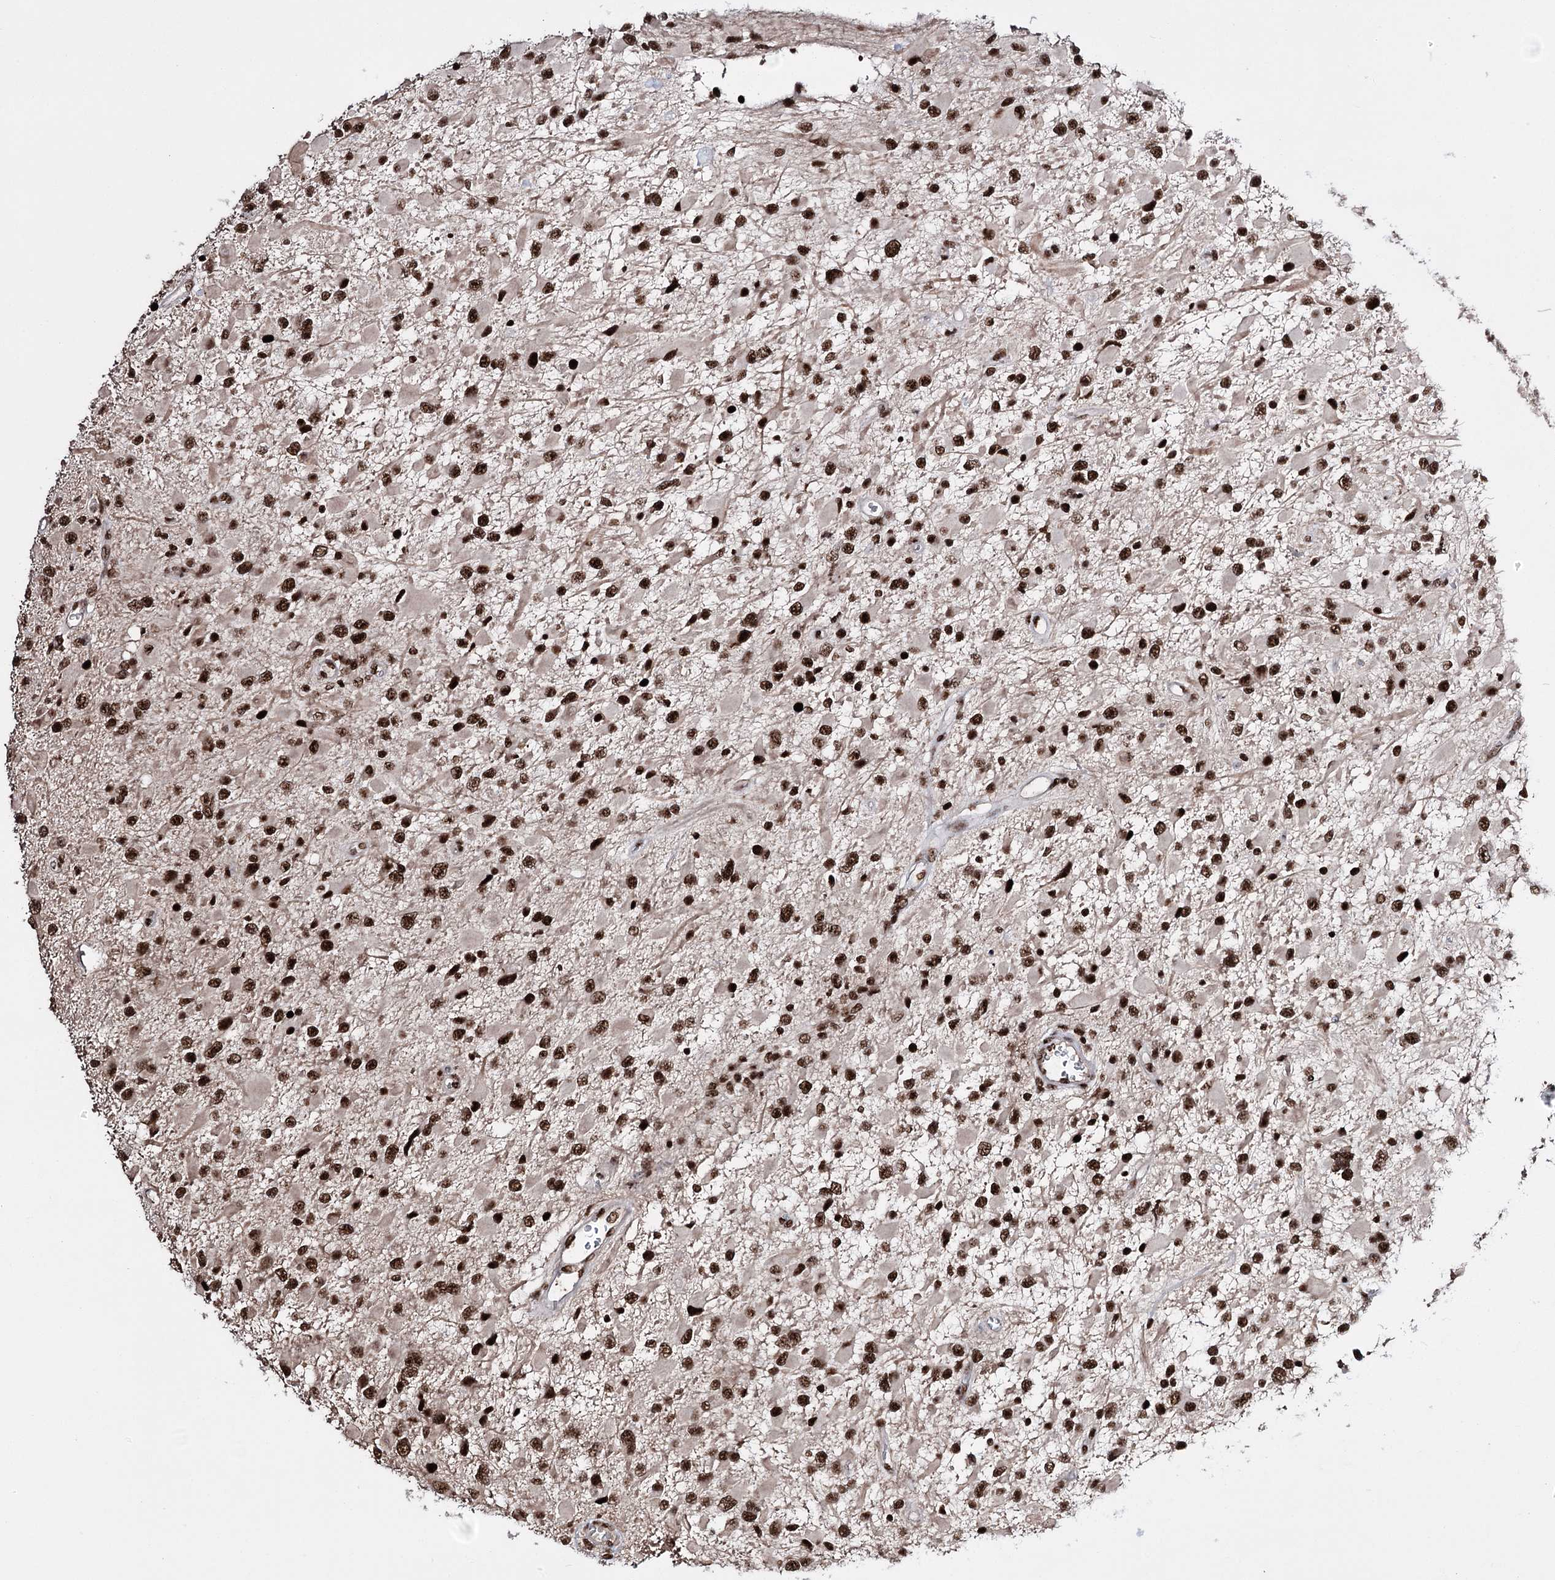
{"staining": {"intensity": "strong", "quantity": ">75%", "location": "nuclear"}, "tissue": "glioma", "cell_type": "Tumor cells", "image_type": "cancer", "snomed": [{"axis": "morphology", "description": "Glioma, malignant, High grade"}, {"axis": "topography", "description": "Brain"}], "caption": "Immunohistochemistry (IHC) micrograph of malignant glioma (high-grade) stained for a protein (brown), which displays high levels of strong nuclear staining in about >75% of tumor cells.", "gene": "PRPF40A", "patient": {"sex": "male", "age": 53}}